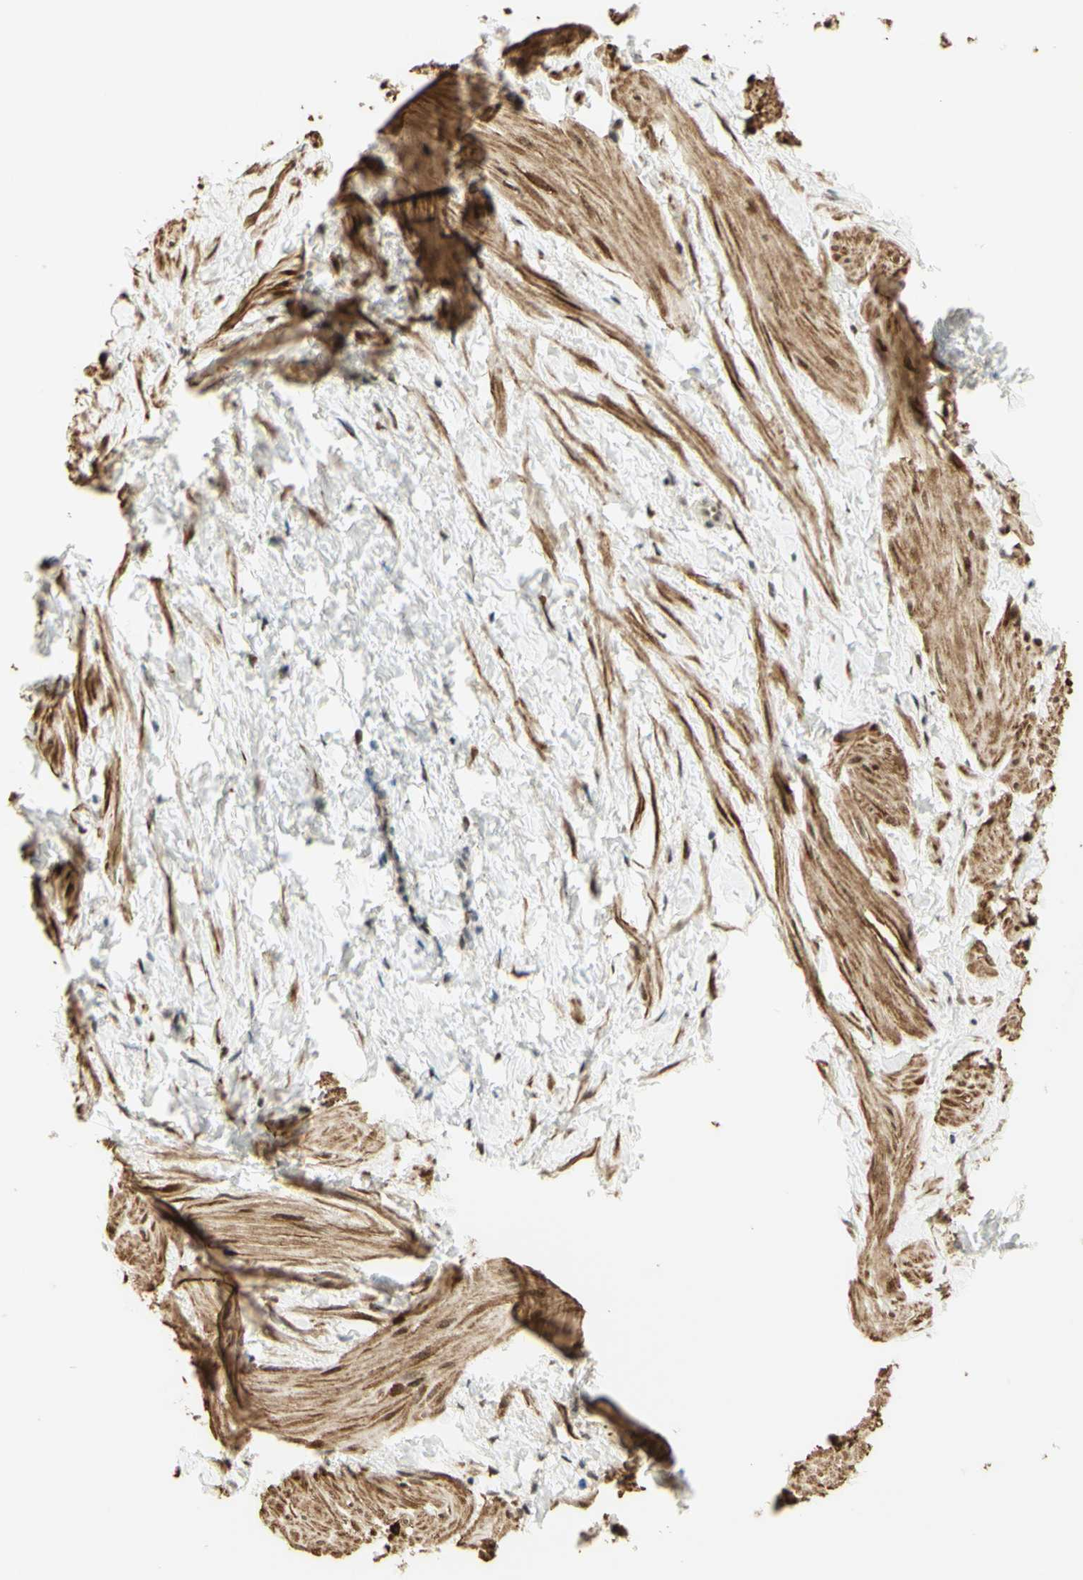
{"staining": {"intensity": "moderate", "quantity": ">75%", "location": "cytoplasmic/membranous,nuclear"}, "tissue": "smooth muscle", "cell_type": "Smooth muscle cells", "image_type": "normal", "snomed": [{"axis": "morphology", "description": "Normal tissue, NOS"}, {"axis": "topography", "description": "Smooth muscle"}], "caption": "DAB (3,3'-diaminobenzidine) immunohistochemical staining of normal human smooth muscle displays moderate cytoplasmic/membranous,nuclear protein staining in approximately >75% of smooth muscle cells. (IHC, brightfield microscopy, high magnification).", "gene": "DDX1", "patient": {"sex": "male", "age": 16}}